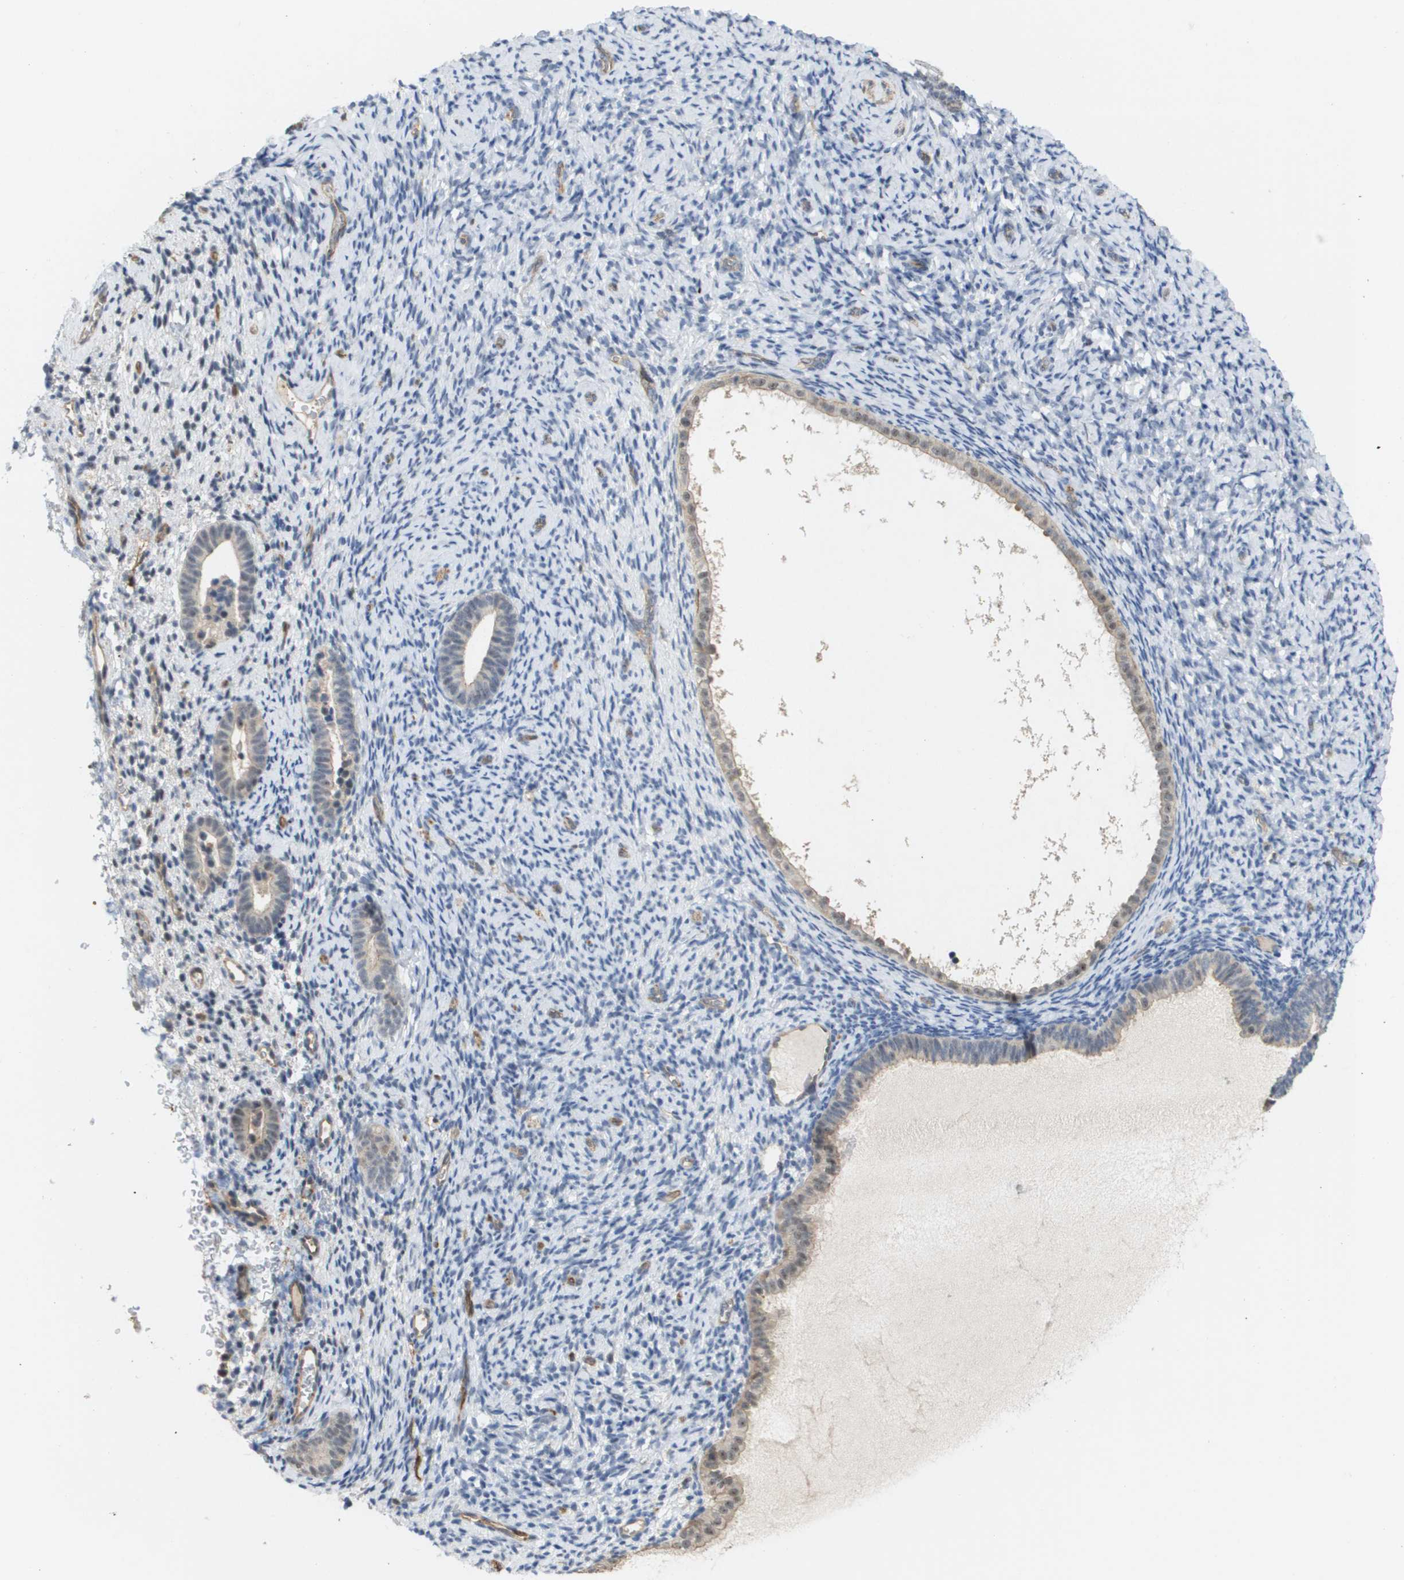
{"staining": {"intensity": "negative", "quantity": "none", "location": "none"}, "tissue": "endometrium", "cell_type": "Cells in endometrial stroma", "image_type": "normal", "snomed": [{"axis": "morphology", "description": "Normal tissue, NOS"}, {"axis": "topography", "description": "Endometrium"}], "caption": "An image of endometrium stained for a protein reveals no brown staining in cells in endometrial stroma.", "gene": "RNF112", "patient": {"sex": "female", "age": 51}}